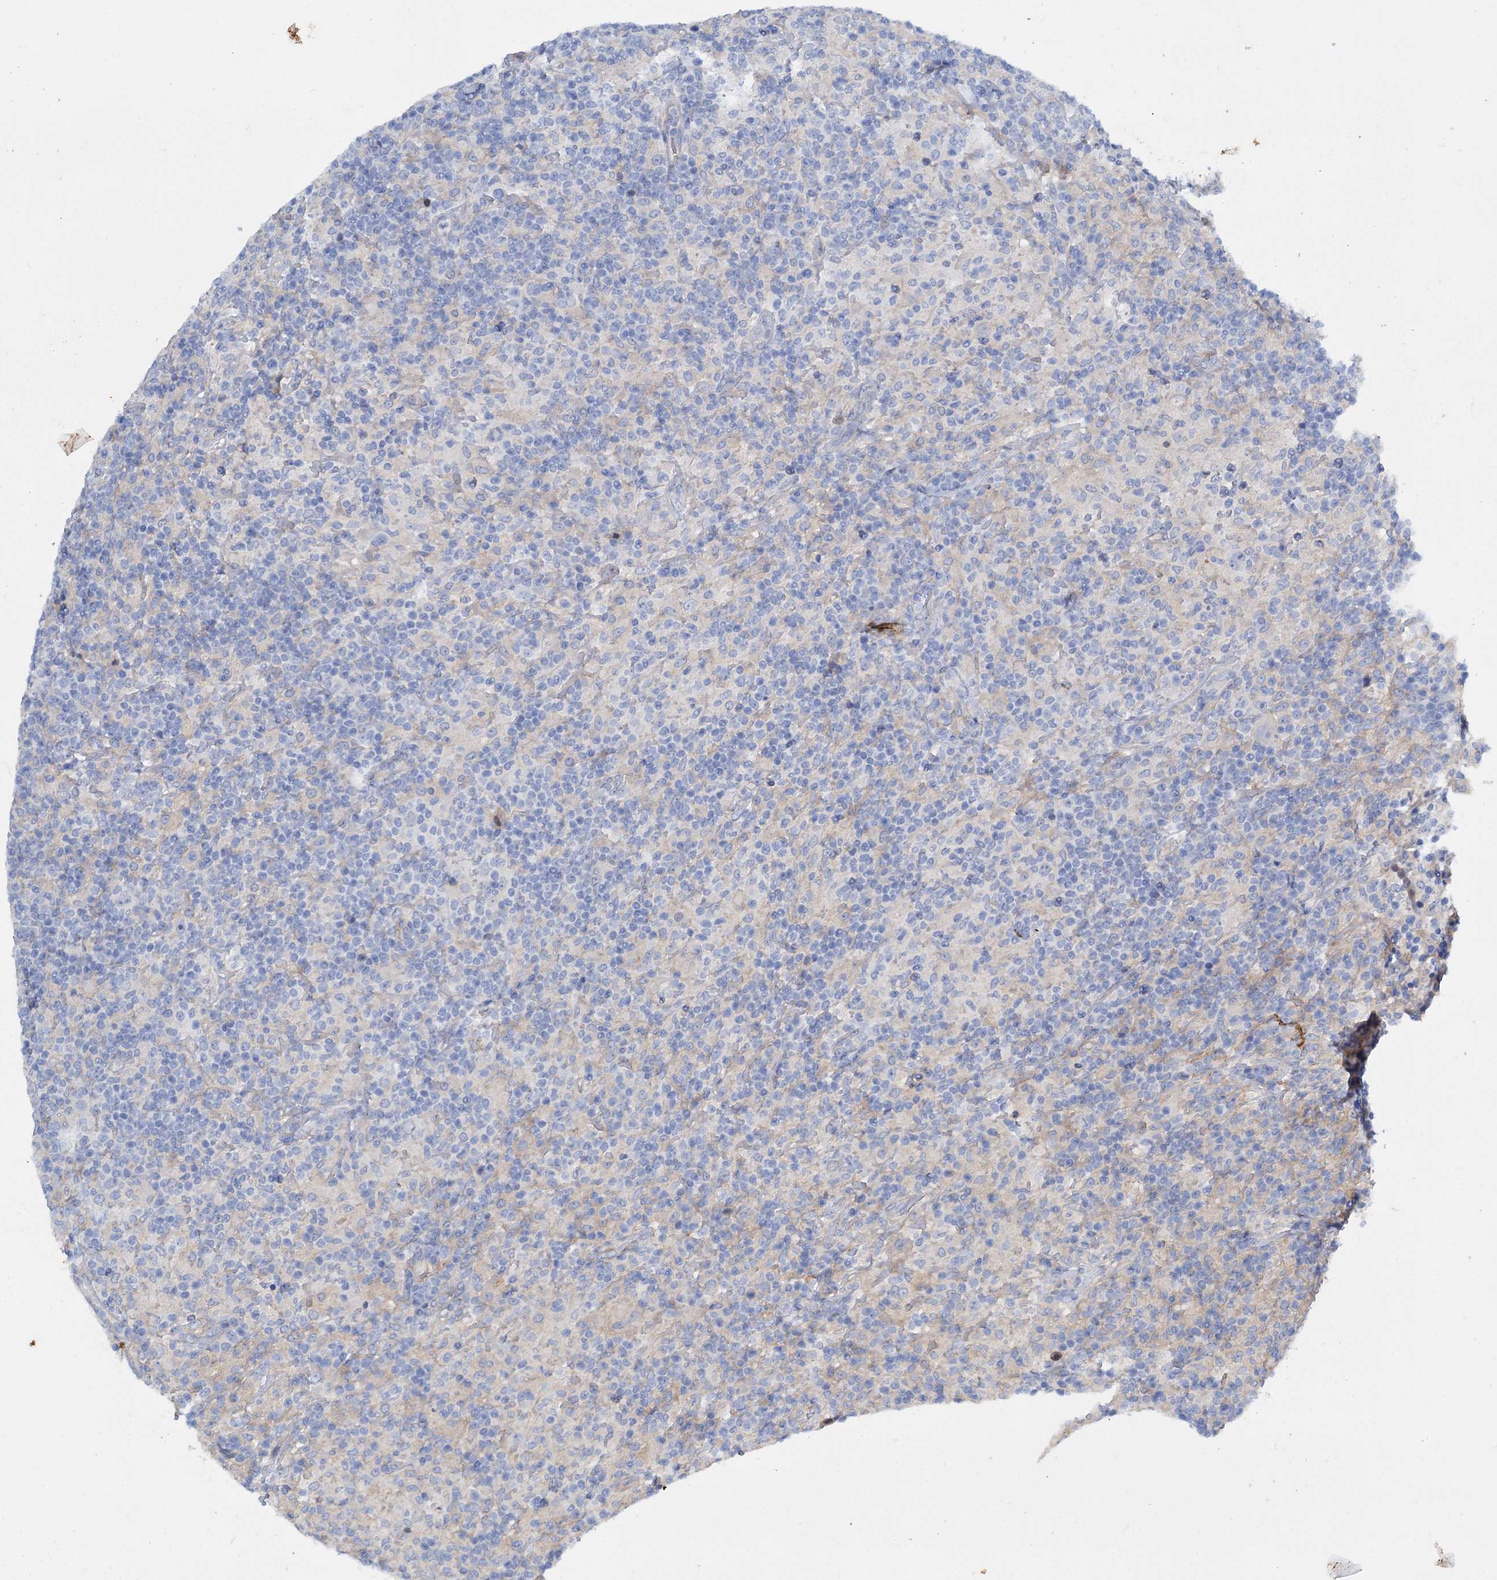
{"staining": {"intensity": "negative", "quantity": "none", "location": "none"}, "tissue": "lymphoma", "cell_type": "Tumor cells", "image_type": "cancer", "snomed": [{"axis": "morphology", "description": "Hodgkin's disease, NOS"}, {"axis": "topography", "description": "Lymph node"}], "caption": "Human Hodgkin's disease stained for a protein using immunohistochemistry displays no positivity in tumor cells.", "gene": "FAAP20", "patient": {"sex": "male", "age": 70}}